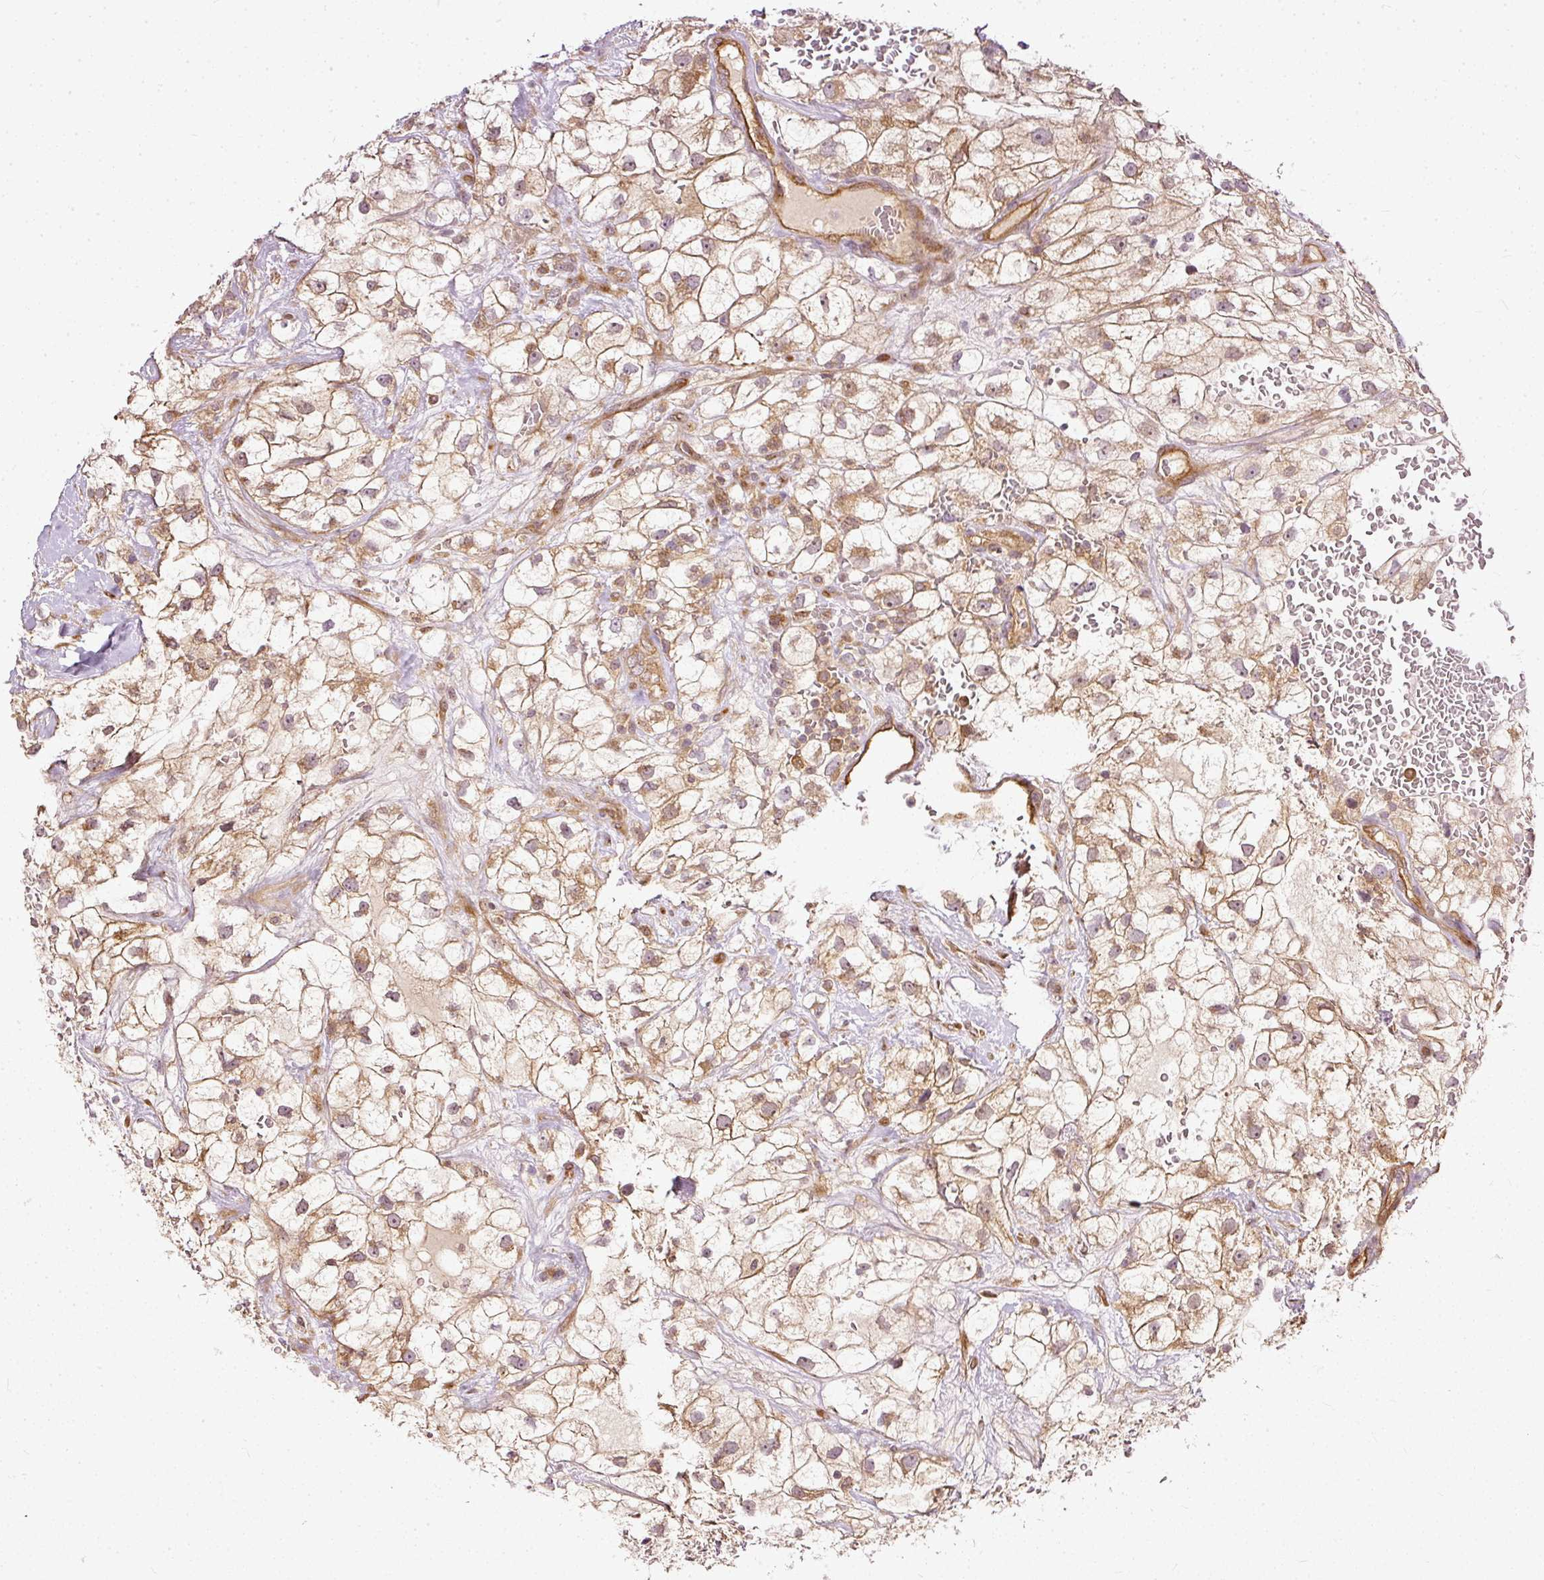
{"staining": {"intensity": "weak", "quantity": "25%-75%", "location": "cytoplasmic/membranous"}, "tissue": "renal cancer", "cell_type": "Tumor cells", "image_type": "cancer", "snomed": [{"axis": "morphology", "description": "Adenocarcinoma, NOS"}, {"axis": "topography", "description": "Kidney"}], "caption": "IHC staining of renal cancer, which demonstrates low levels of weak cytoplasmic/membranous staining in approximately 25%-75% of tumor cells indicating weak cytoplasmic/membranous protein expression. The staining was performed using DAB (3,3'-diaminobenzidine) (brown) for protein detection and nuclei were counterstained in hematoxylin (blue).", "gene": "MIF4GD", "patient": {"sex": "male", "age": 59}}